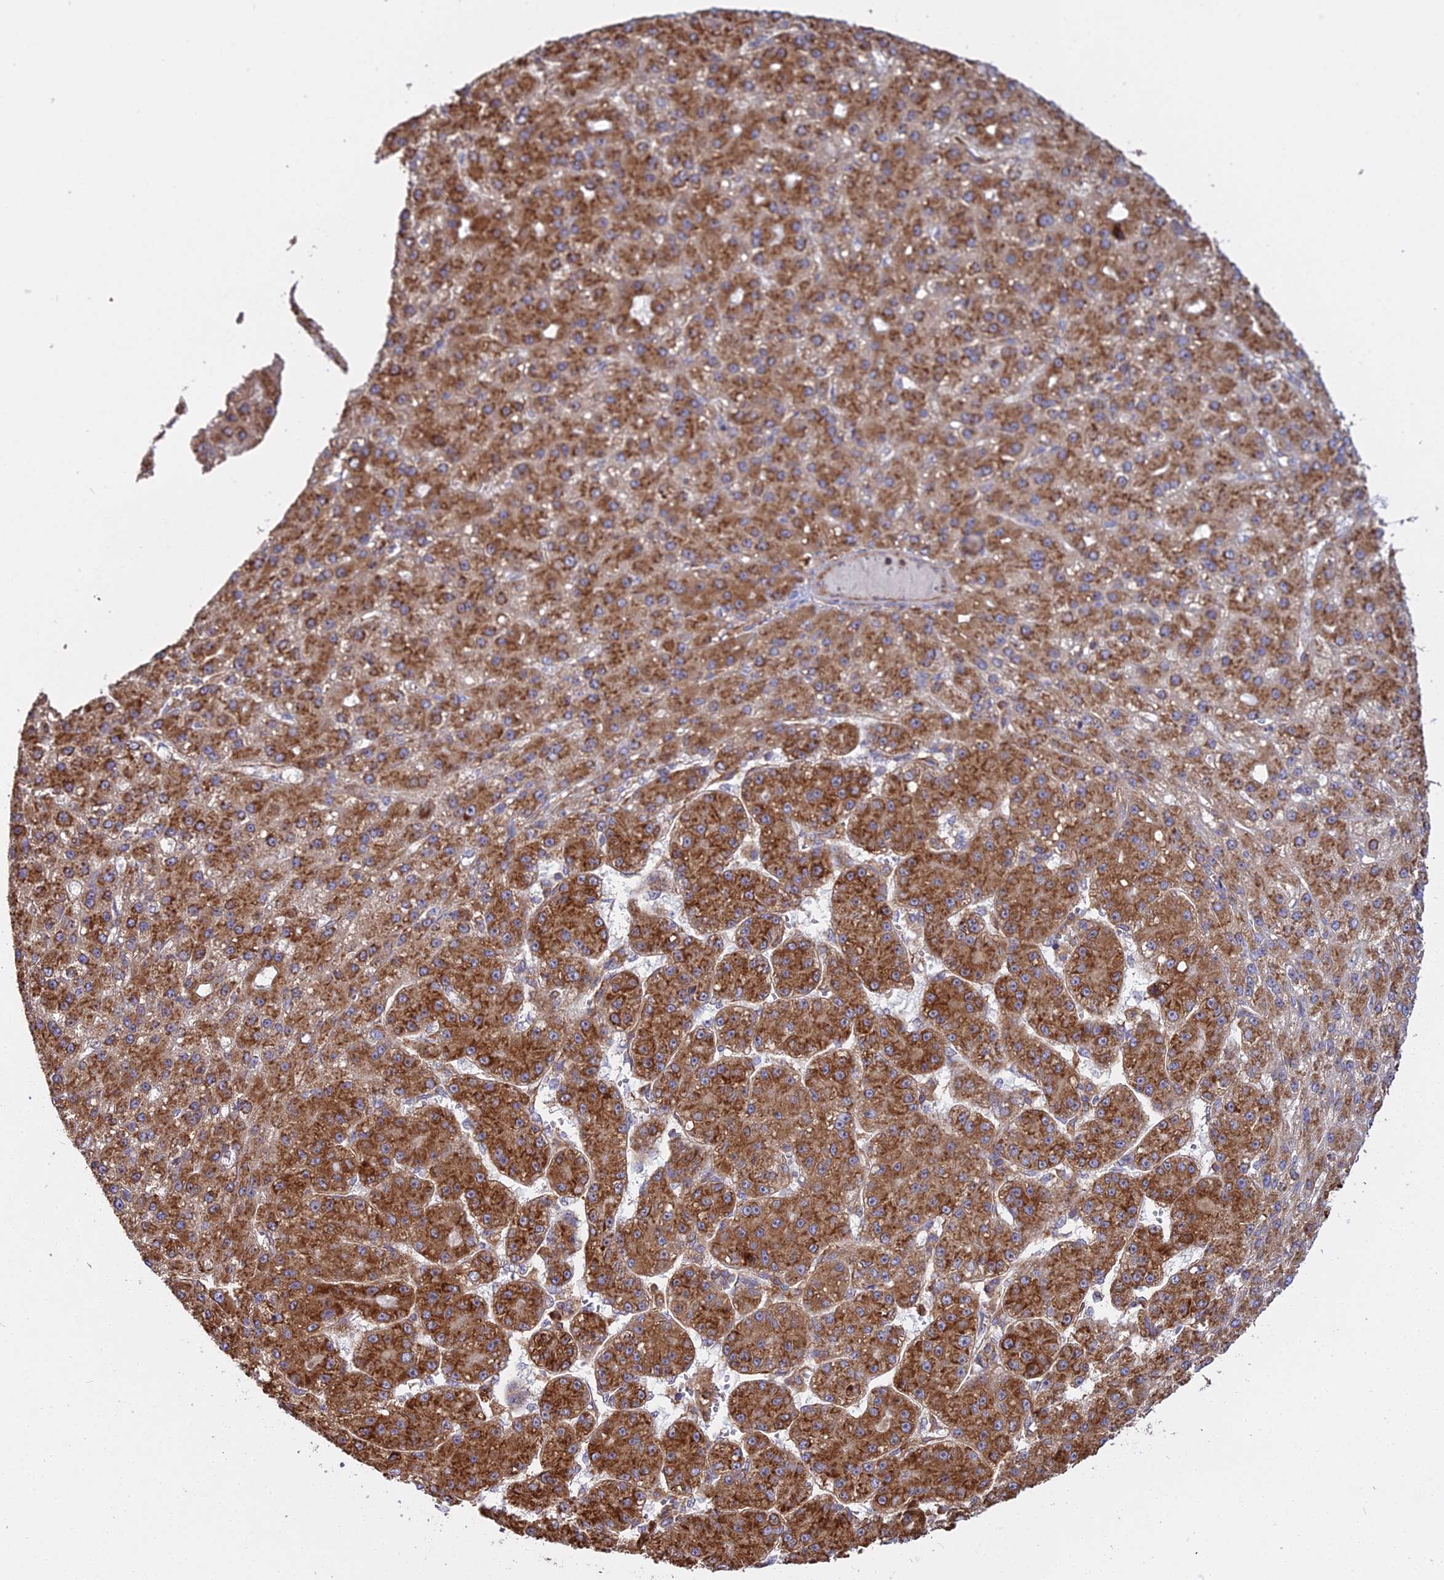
{"staining": {"intensity": "strong", "quantity": ">75%", "location": "cytoplasmic/membranous"}, "tissue": "liver cancer", "cell_type": "Tumor cells", "image_type": "cancer", "snomed": [{"axis": "morphology", "description": "Carcinoma, Hepatocellular, NOS"}, {"axis": "topography", "description": "Liver"}], "caption": "Immunohistochemical staining of human hepatocellular carcinoma (liver) reveals high levels of strong cytoplasmic/membranous protein staining in about >75% of tumor cells.", "gene": "RPL26", "patient": {"sex": "male", "age": 67}}